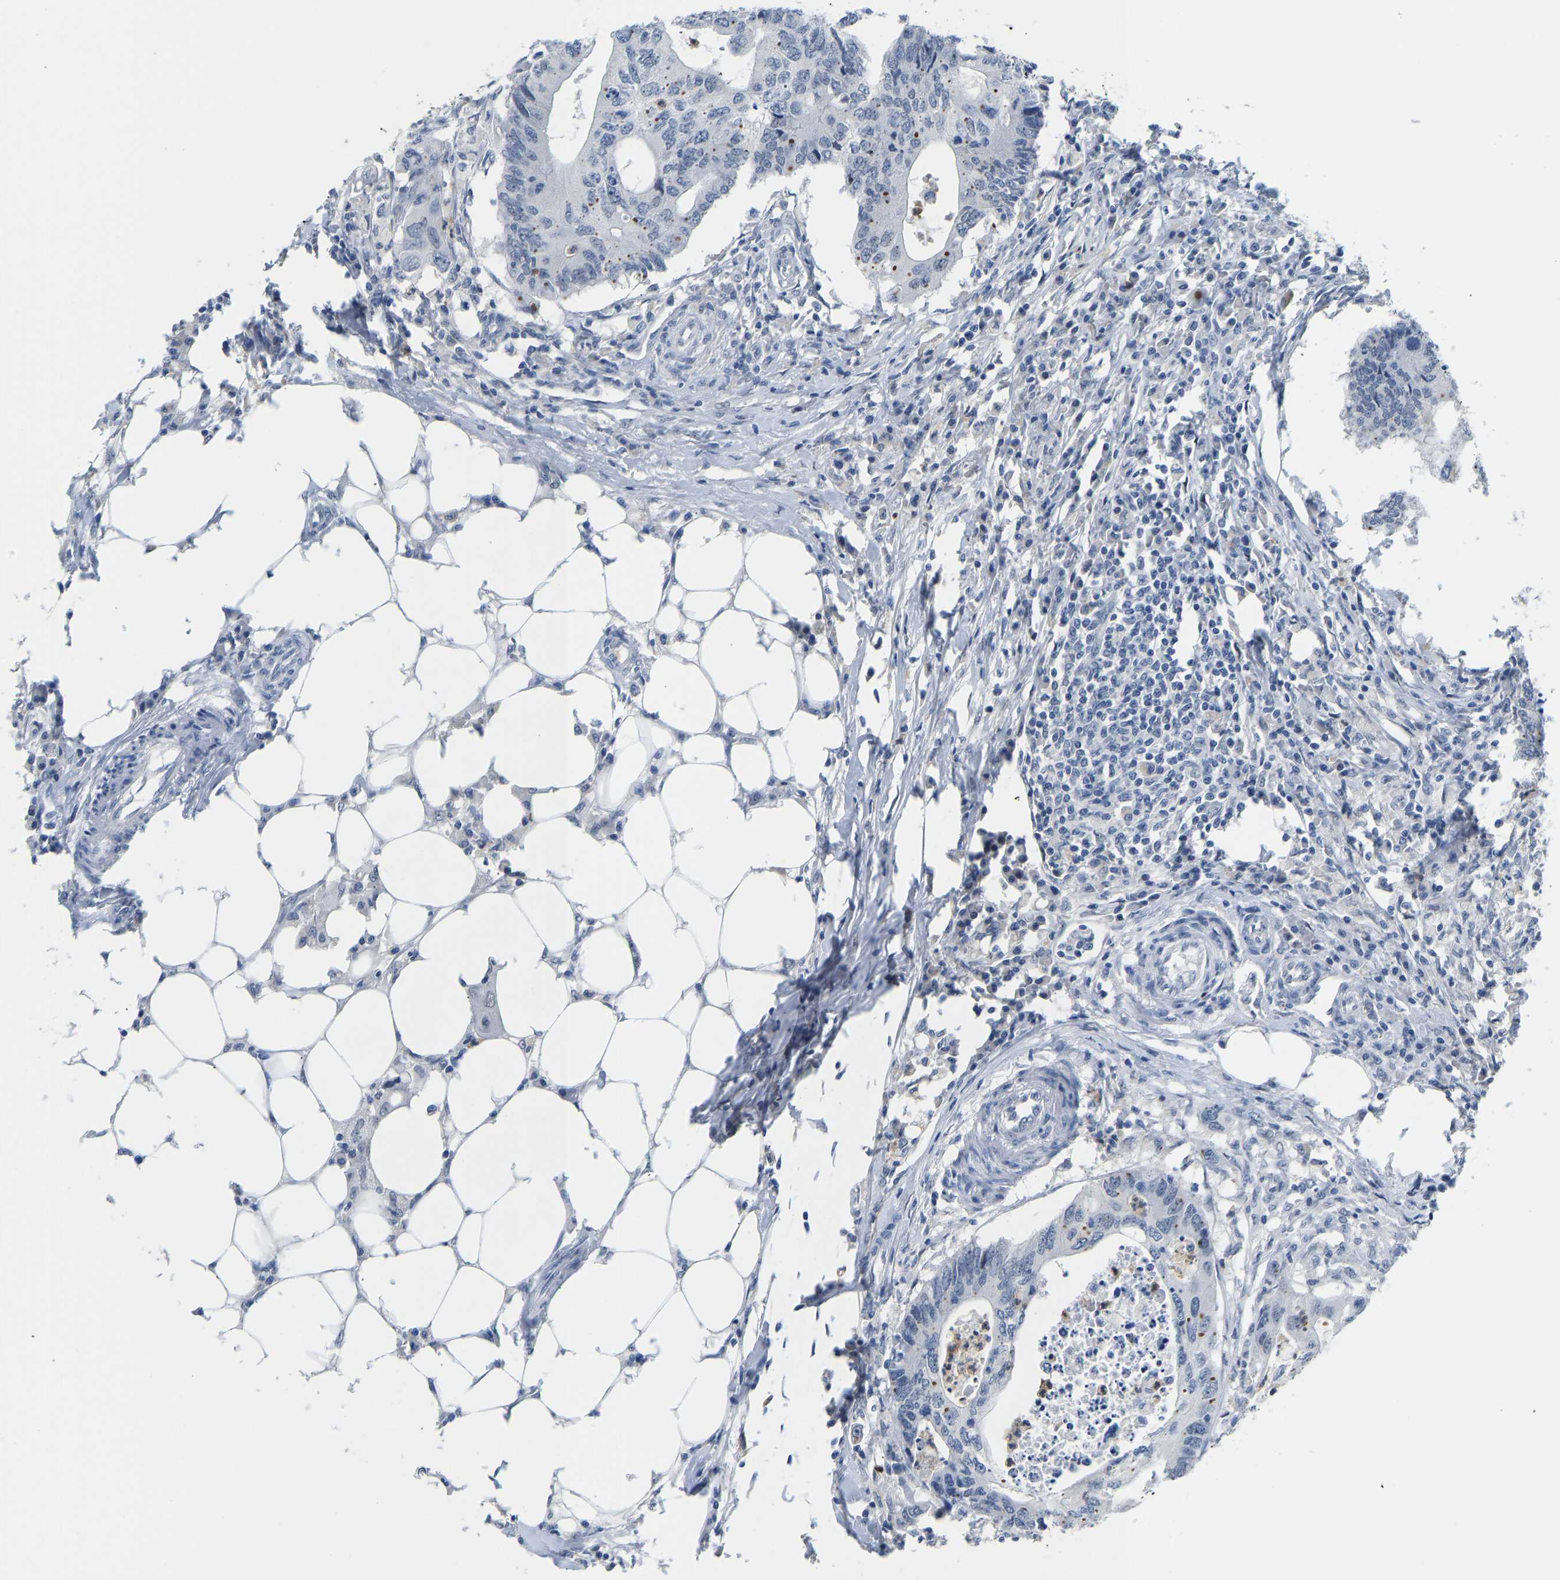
{"staining": {"intensity": "negative", "quantity": "none", "location": "none"}, "tissue": "colorectal cancer", "cell_type": "Tumor cells", "image_type": "cancer", "snomed": [{"axis": "morphology", "description": "Adenocarcinoma, NOS"}, {"axis": "topography", "description": "Colon"}], "caption": "Immunohistochemistry image of neoplastic tissue: human colorectal cancer stained with DAB (3,3'-diaminobenzidine) reveals no significant protein positivity in tumor cells.", "gene": "TXNDC2", "patient": {"sex": "male", "age": 71}}